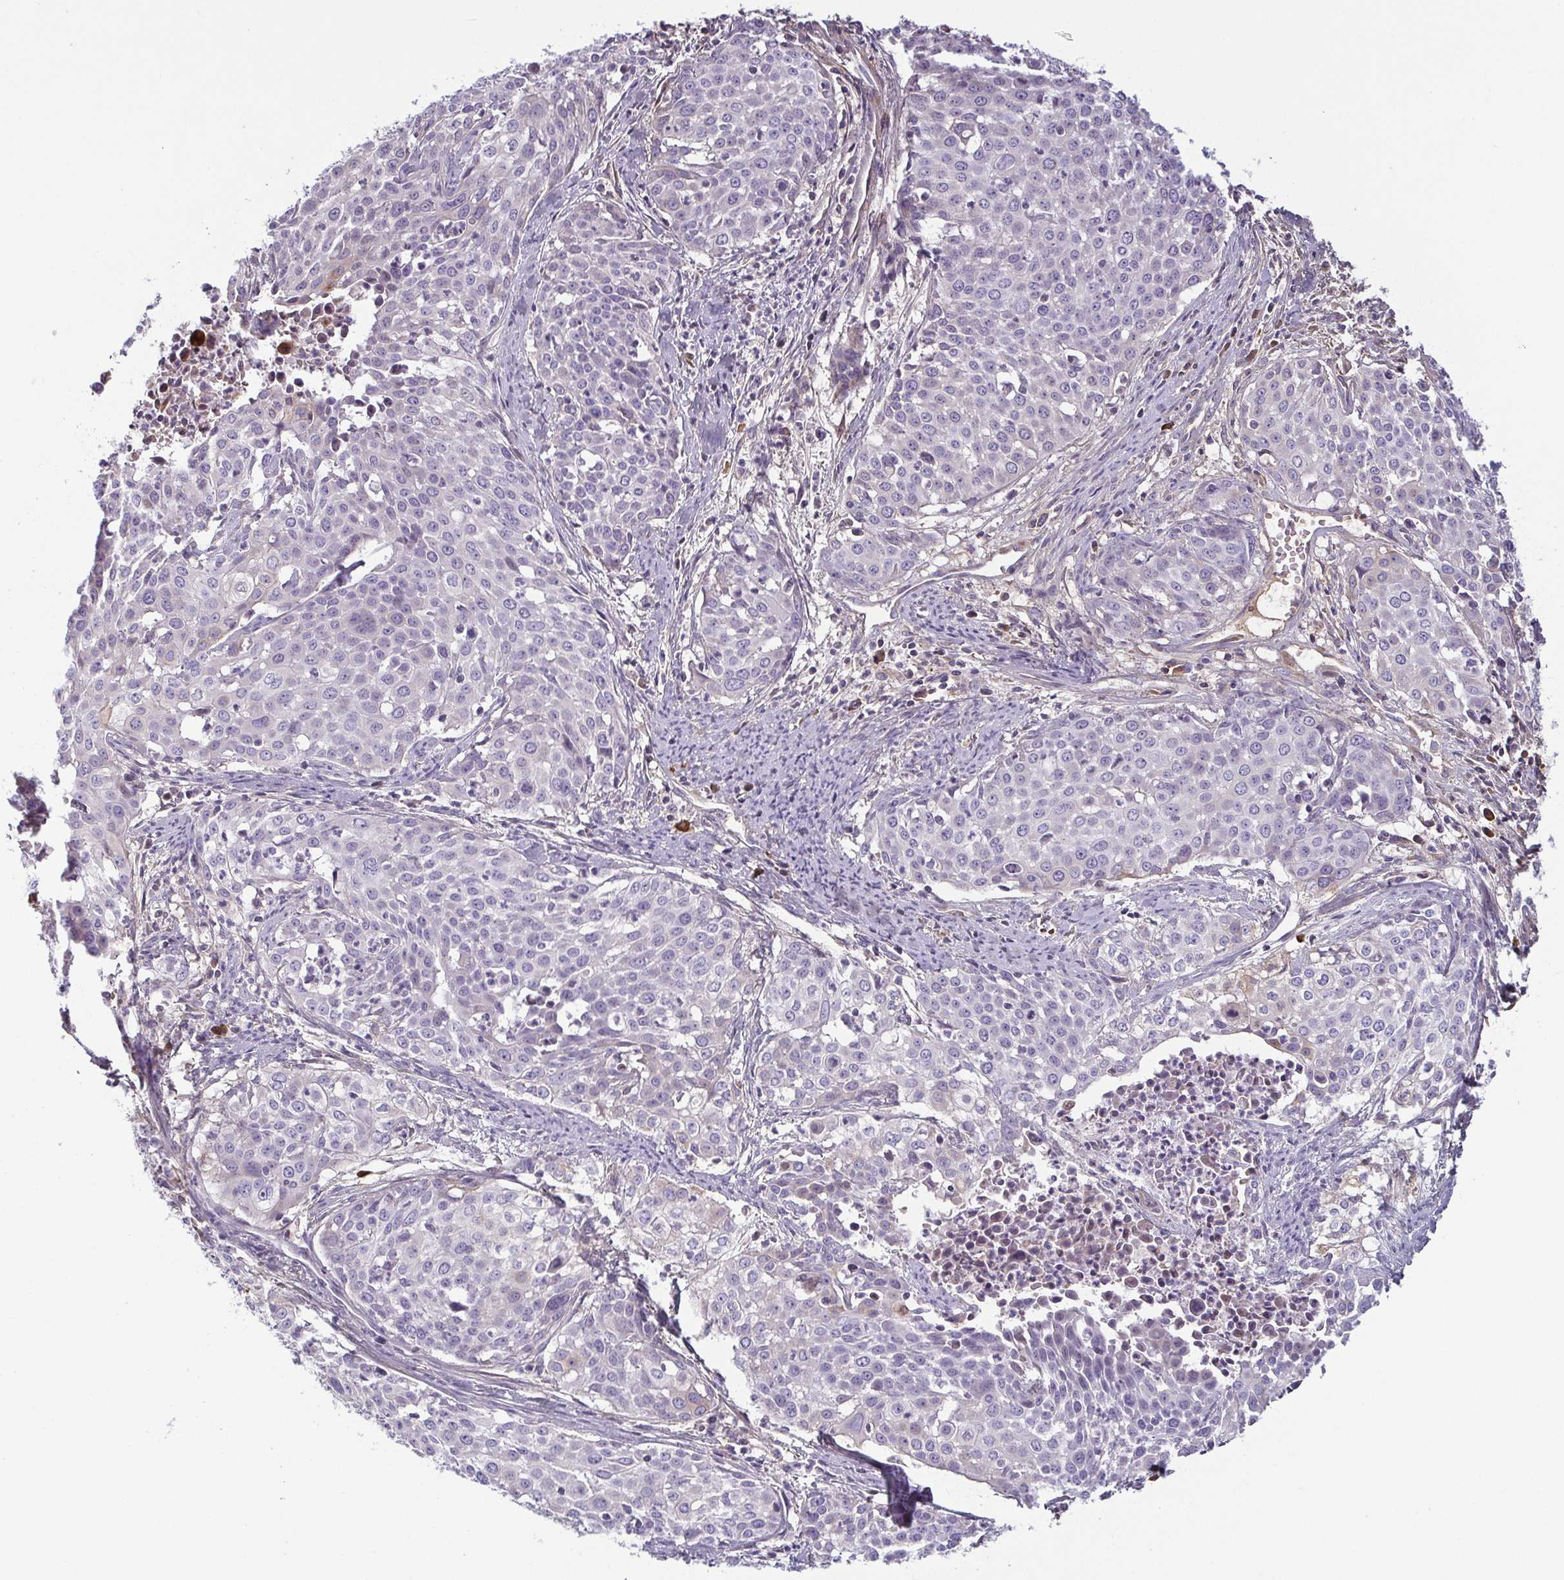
{"staining": {"intensity": "negative", "quantity": "none", "location": "none"}, "tissue": "cervical cancer", "cell_type": "Tumor cells", "image_type": "cancer", "snomed": [{"axis": "morphology", "description": "Squamous cell carcinoma, NOS"}, {"axis": "topography", "description": "Cervix"}], "caption": "Immunohistochemistry (IHC) of human cervical squamous cell carcinoma displays no staining in tumor cells. (DAB immunohistochemistry (IHC) with hematoxylin counter stain).", "gene": "ECM1", "patient": {"sex": "female", "age": 39}}